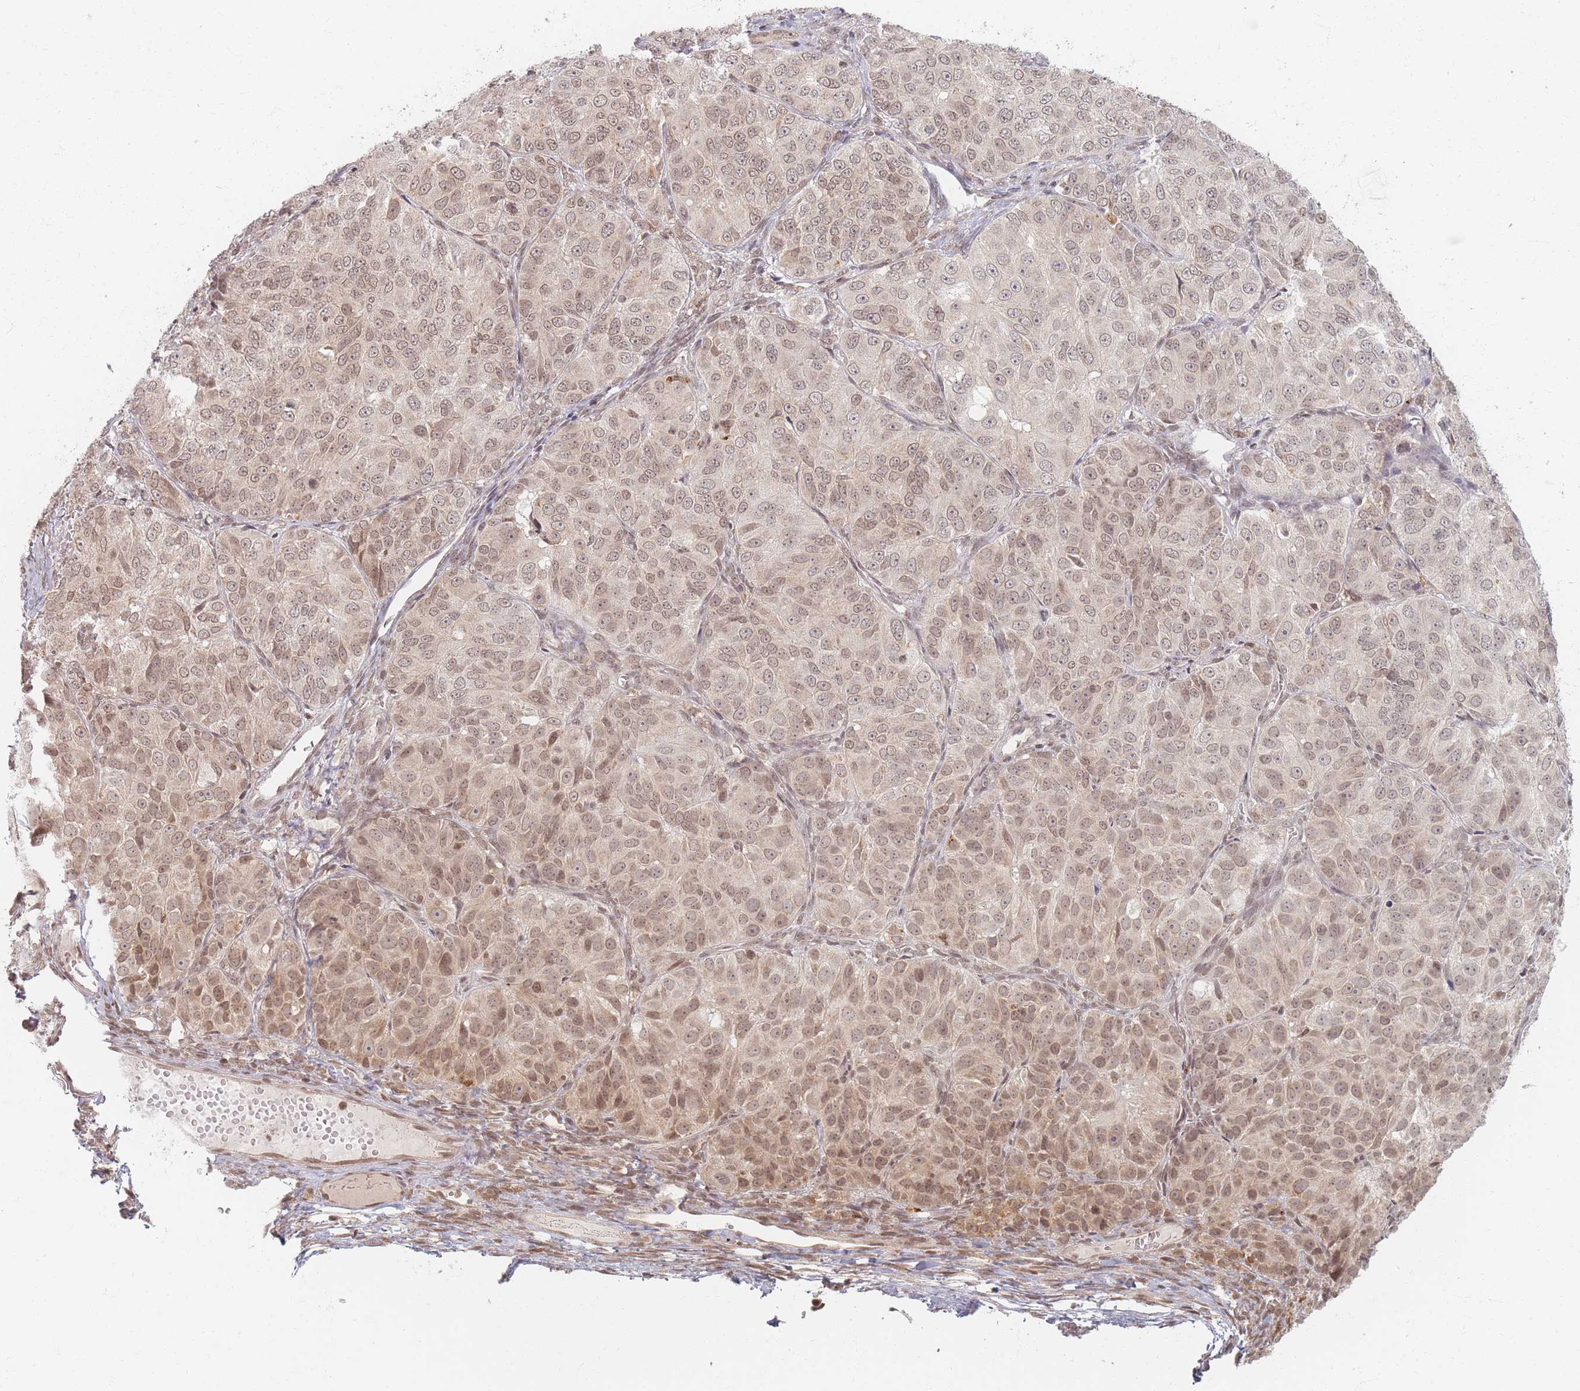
{"staining": {"intensity": "weak", "quantity": ">75%", "location": "cytoplasmic/membranous,nuclear"}, "tissue": "ovarian cancer", "cell_type": "Tumor cells", "image_type": "cancer", "snomed": [{"axis": "morphology", "description": "Carcinoma, endometroid"}, {"axis": "topography", "description": "Ovary"}], "caption": "Immunohistochemistry (IHC) micrograph of neoplastic tissue: human ovarian endometroid carcinoma stained using IHC displays low levels of weak protein expression localized specifically in the cytoplasmic/membranous and nuclear of tumor cells, appearing as a cytoplasmic/membranous and nuclear brown color.", "gene": "SPATA45", "patient": {"sex": "female", "age": 51}}